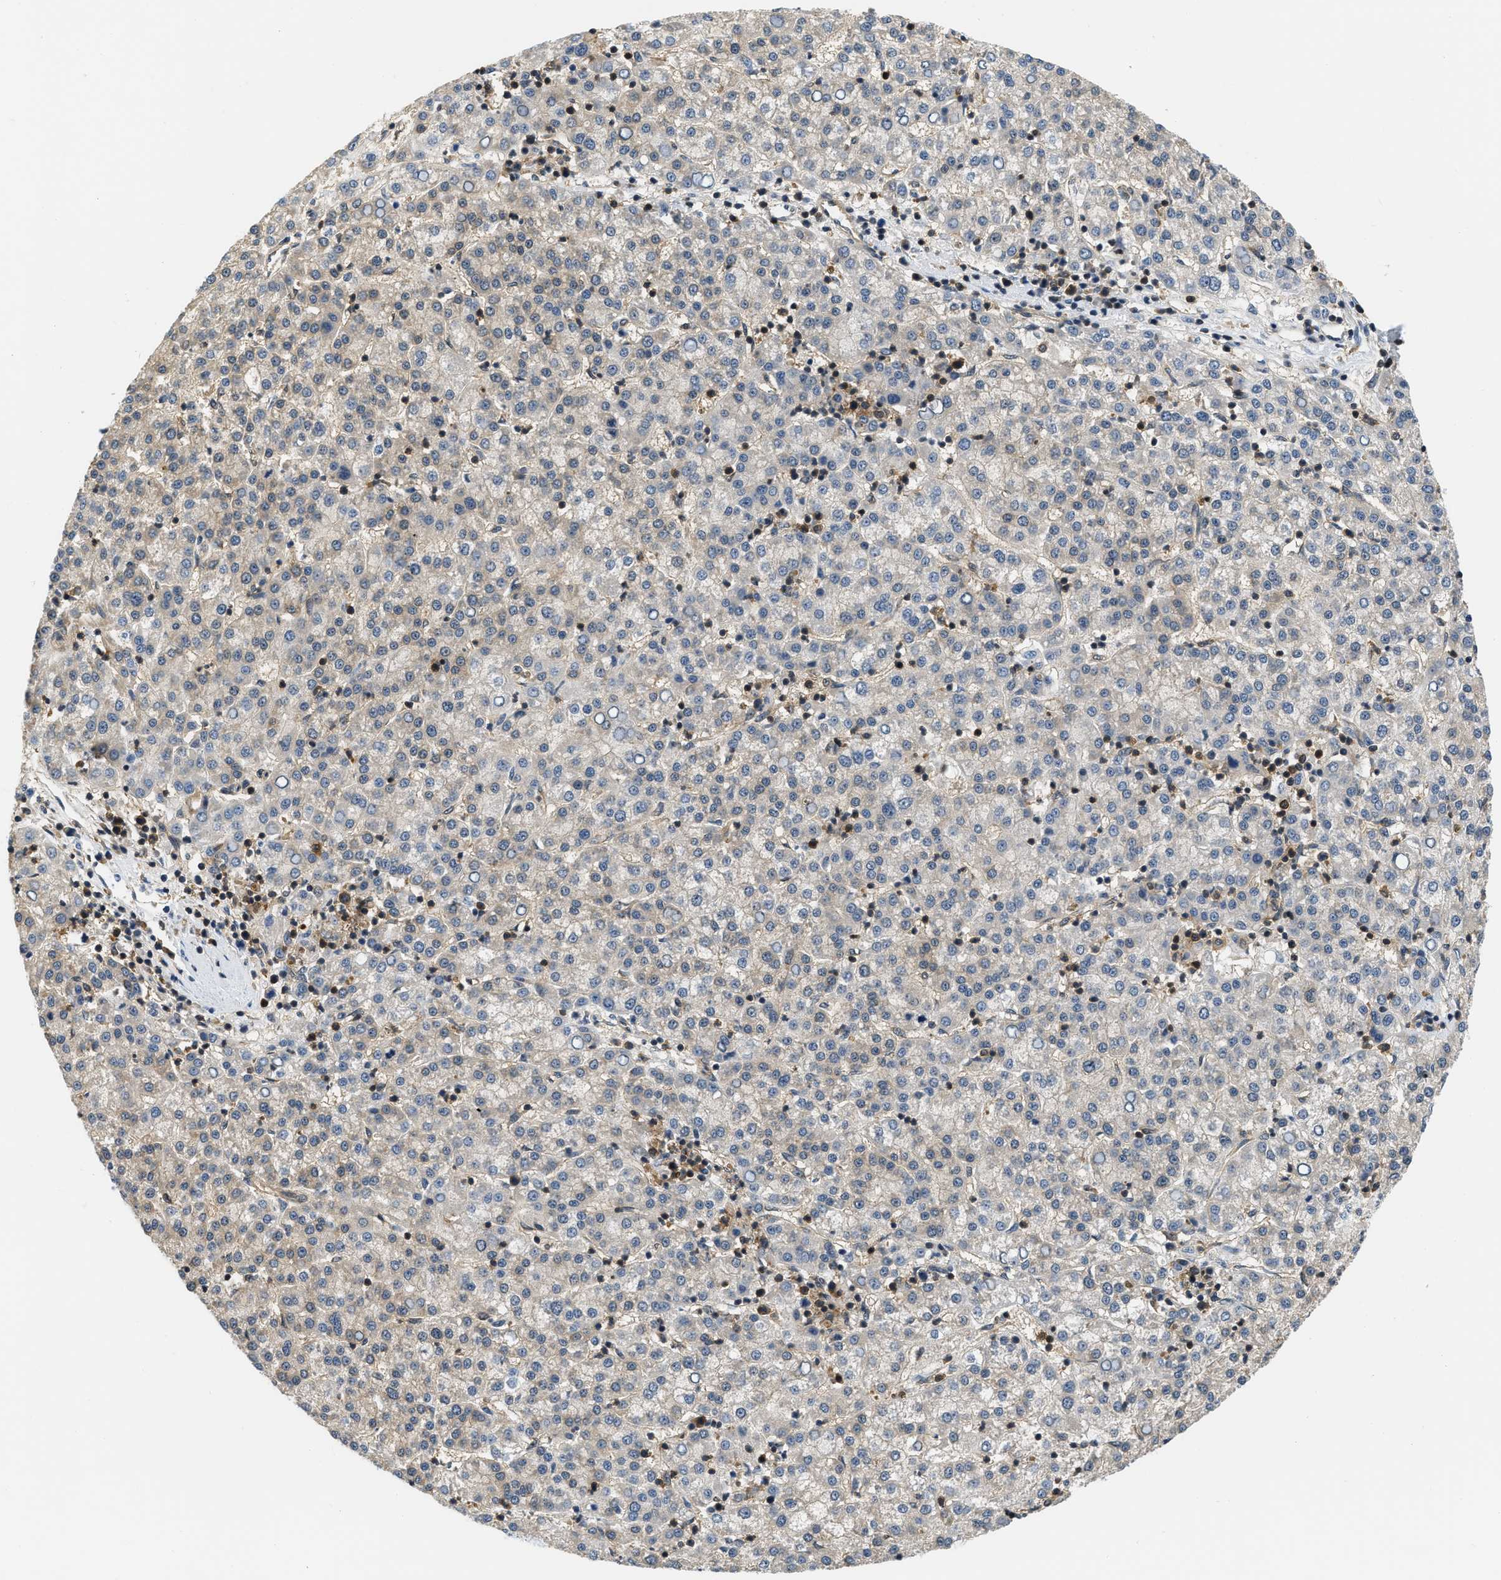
{"staining": {"intensity": "weak", "quantity": "<25%", "location": "cytoplasmic/membranous"}, "tissue": "liver cancer", "cell_type": "Tumor cells", "image_type": "cancer", "snomed": [{"axis": "morphology", "description": "Carcinoma, Hepatocellular, NOS"}, {"axis": "topography", "description": "Liver"}], "caption": "Protein analysis of liver cancer reveals no significant staining in tumor cells.", "gene": "EIF4EBP2", "patient": {"sex": "female", "age": 58}}